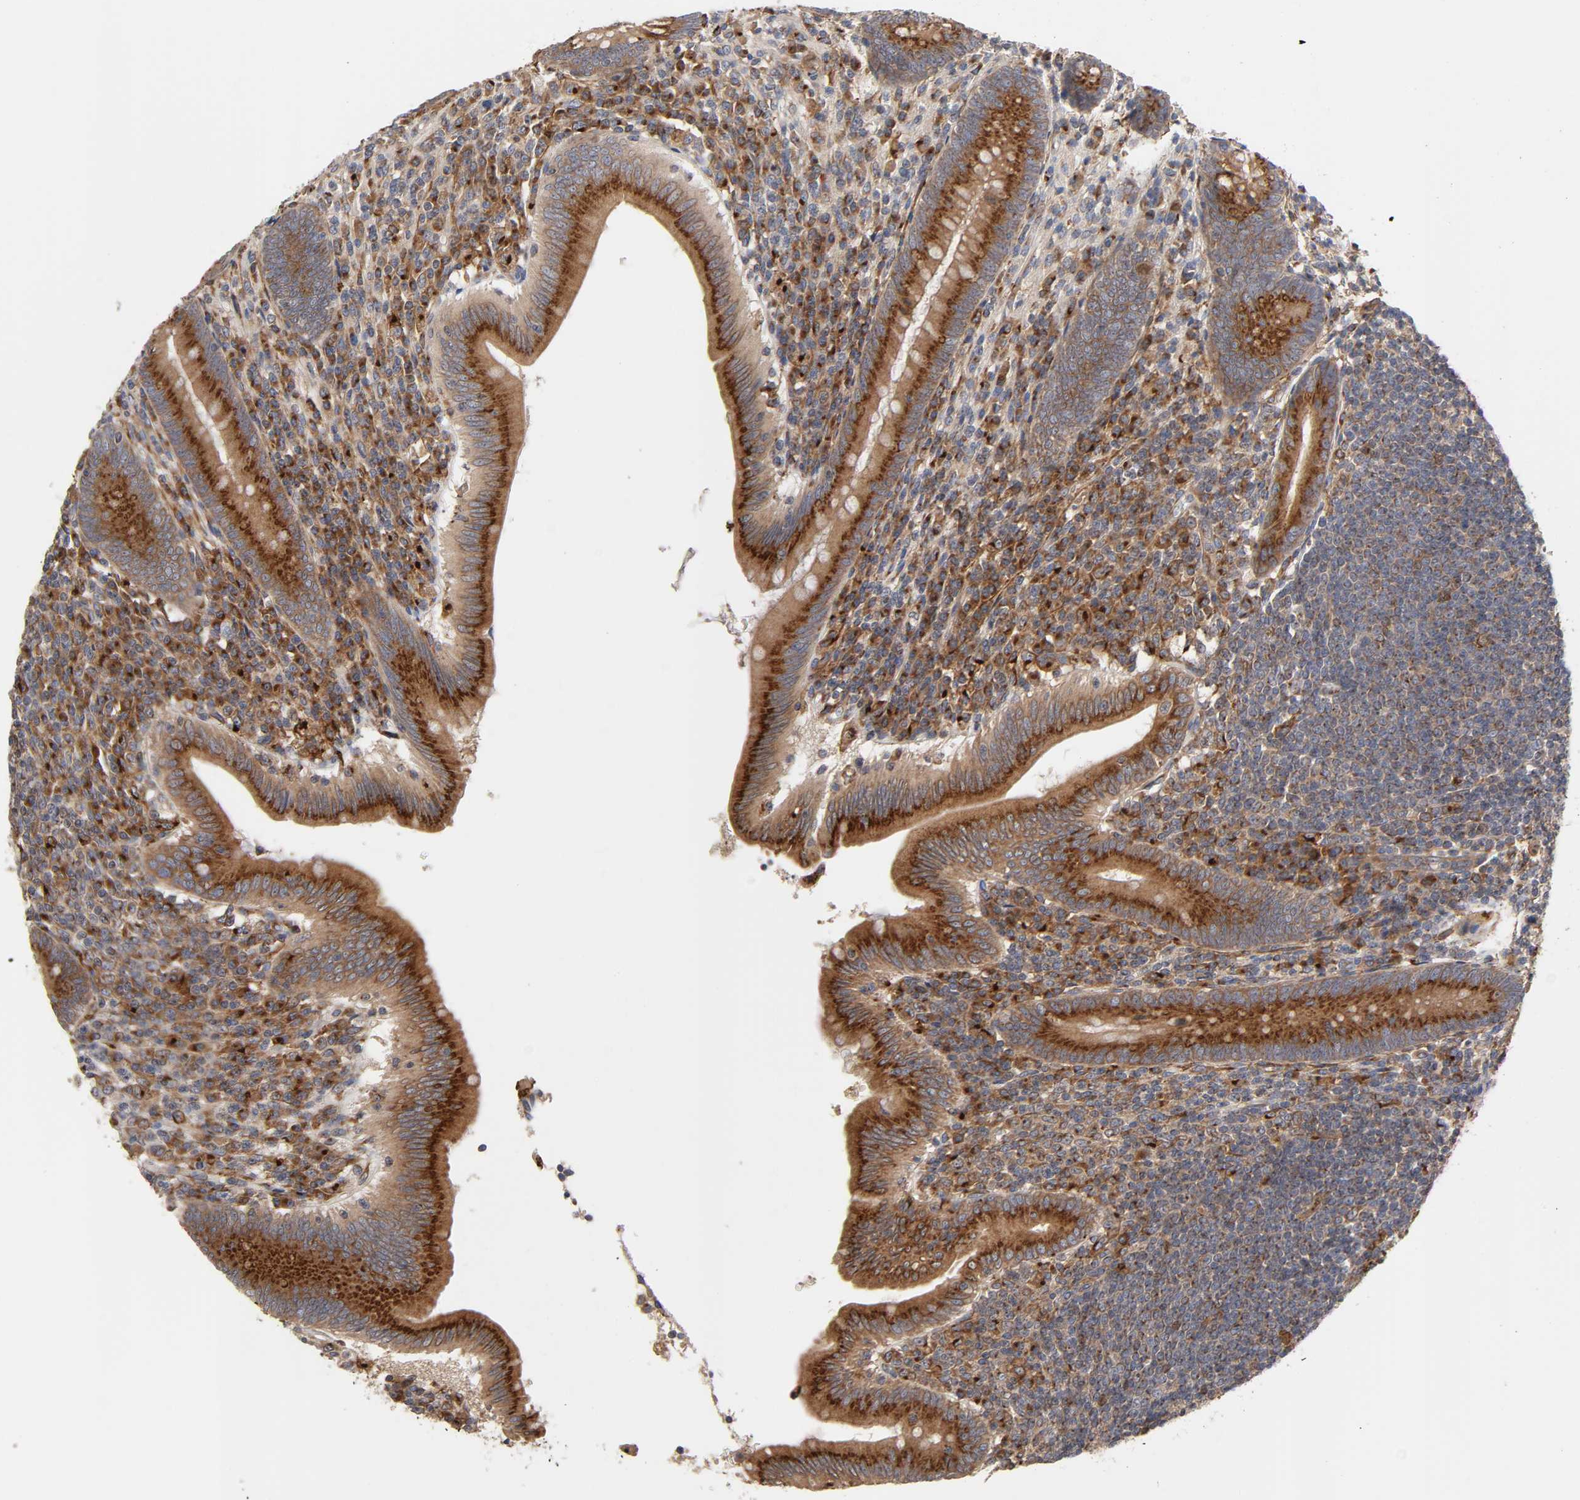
{"staining": {"intensity": "strong", "quantity": ">75%", "location": "cytoplasmic/membranous"}, "tissue": "appendix", "cell_type": "Glandular cells", "image_type": "normal", "snomed": [{"axis": "morphology", "description": "Normal tissue, NOS"}, {"axis": "morphology", "description": "Inflammation, NOS"}, {"axis": "topography", "description": "Appendix"}], "caption": "Immunohistochemistry histopathology image of normal appendix stained for a protein (brown), which reveals high levels of strong cytoplasmic/membranous staining in about >75% of glandular cells.", "gene": "GNPTG", "patient": {"sex": "male", "age": 46}}